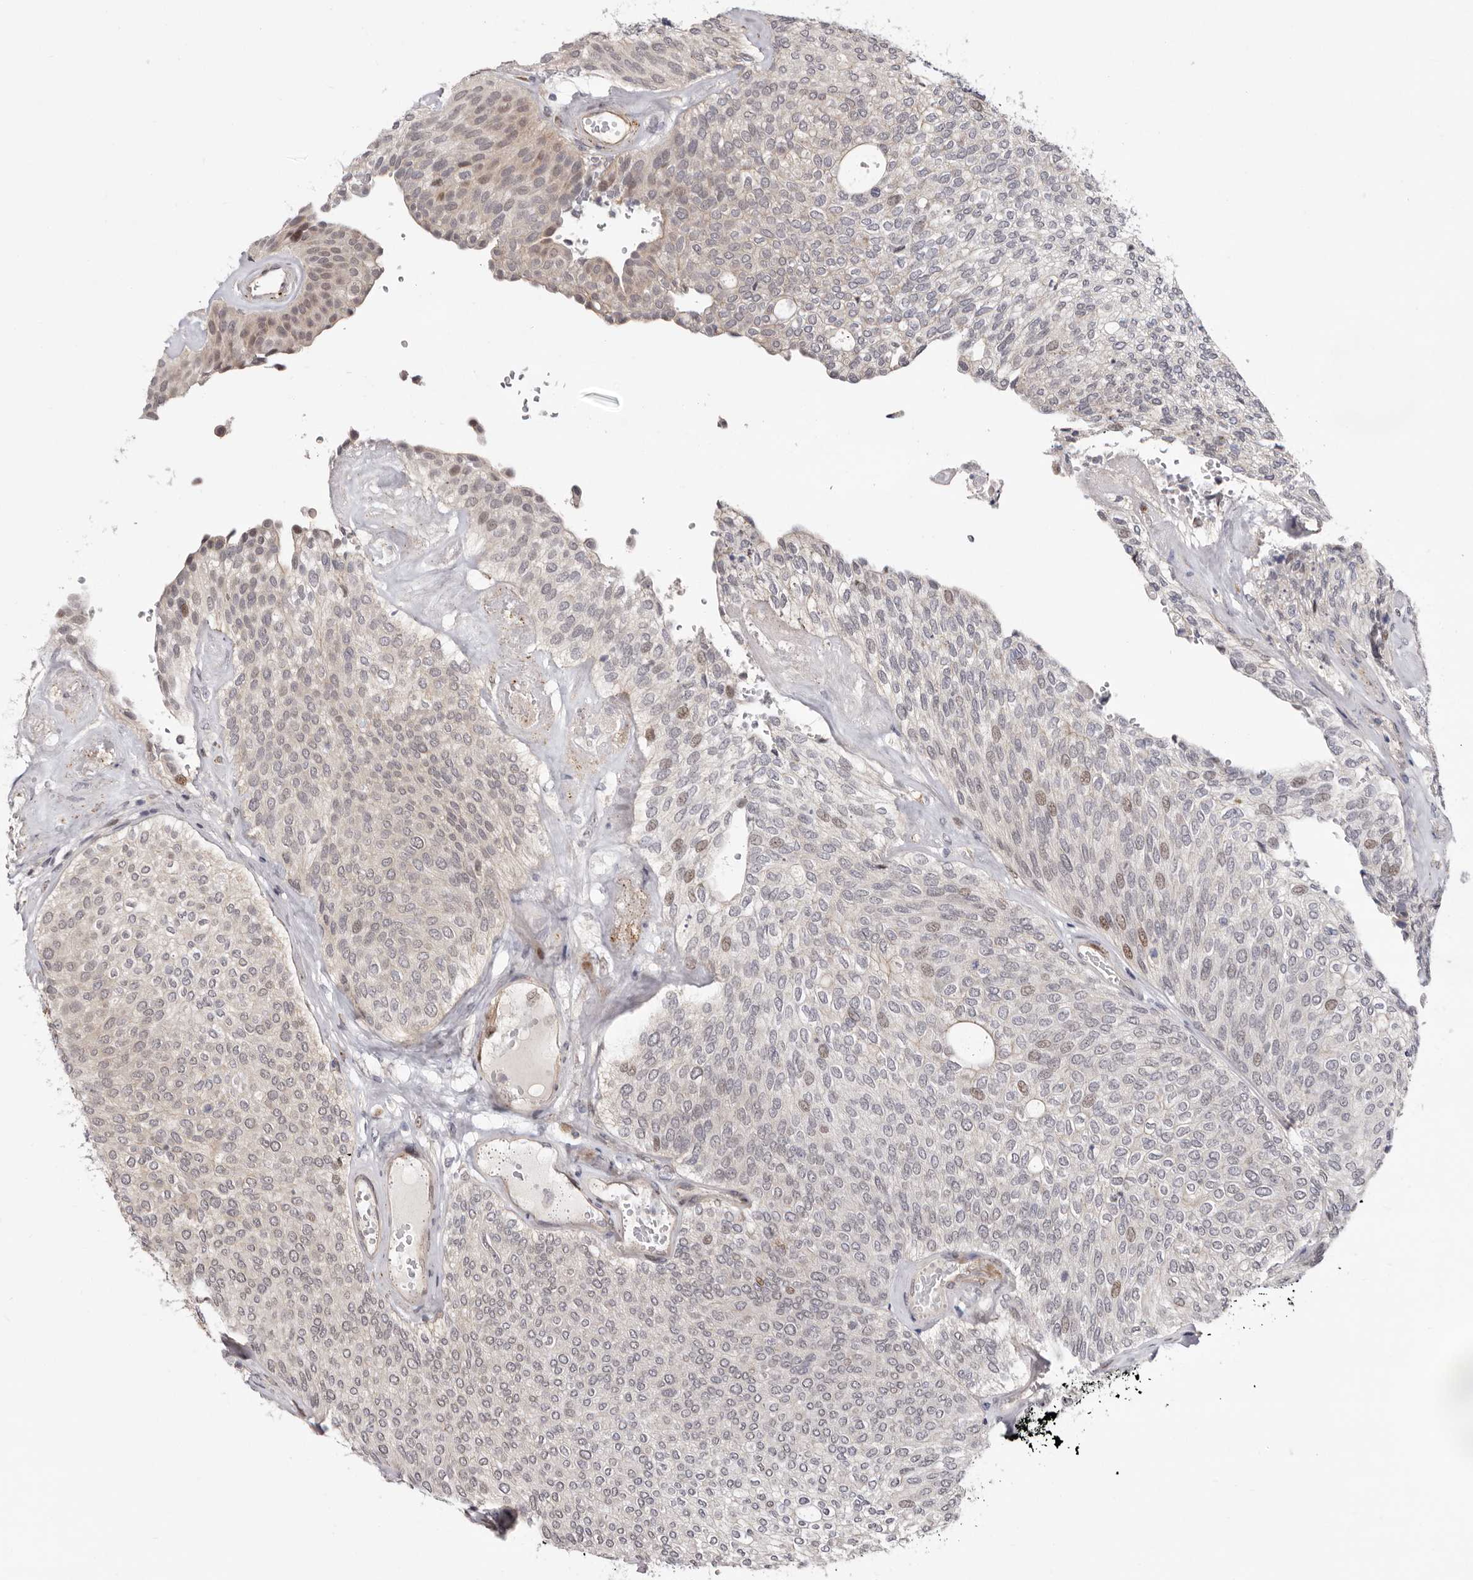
{"staining": {"intensity": "weak", "quantity": "<25%", "location": "nuclear"}, "tissue": "urothelial cancer", "cell_type": "Tumor cells", "image_type": "cancer", "snomed": [{"axis": "morphology", "description": "Urothelial carcinoma, Low grade"}, {"axis": "topography", "description": "Urinary bladder"}], "caption": "Image shows no protein staining in tumor cells of urothelial carcinoma (low-grade) tissue.", "gene": "GLRX3", "patient": {"sex": "female", "age": 79}}